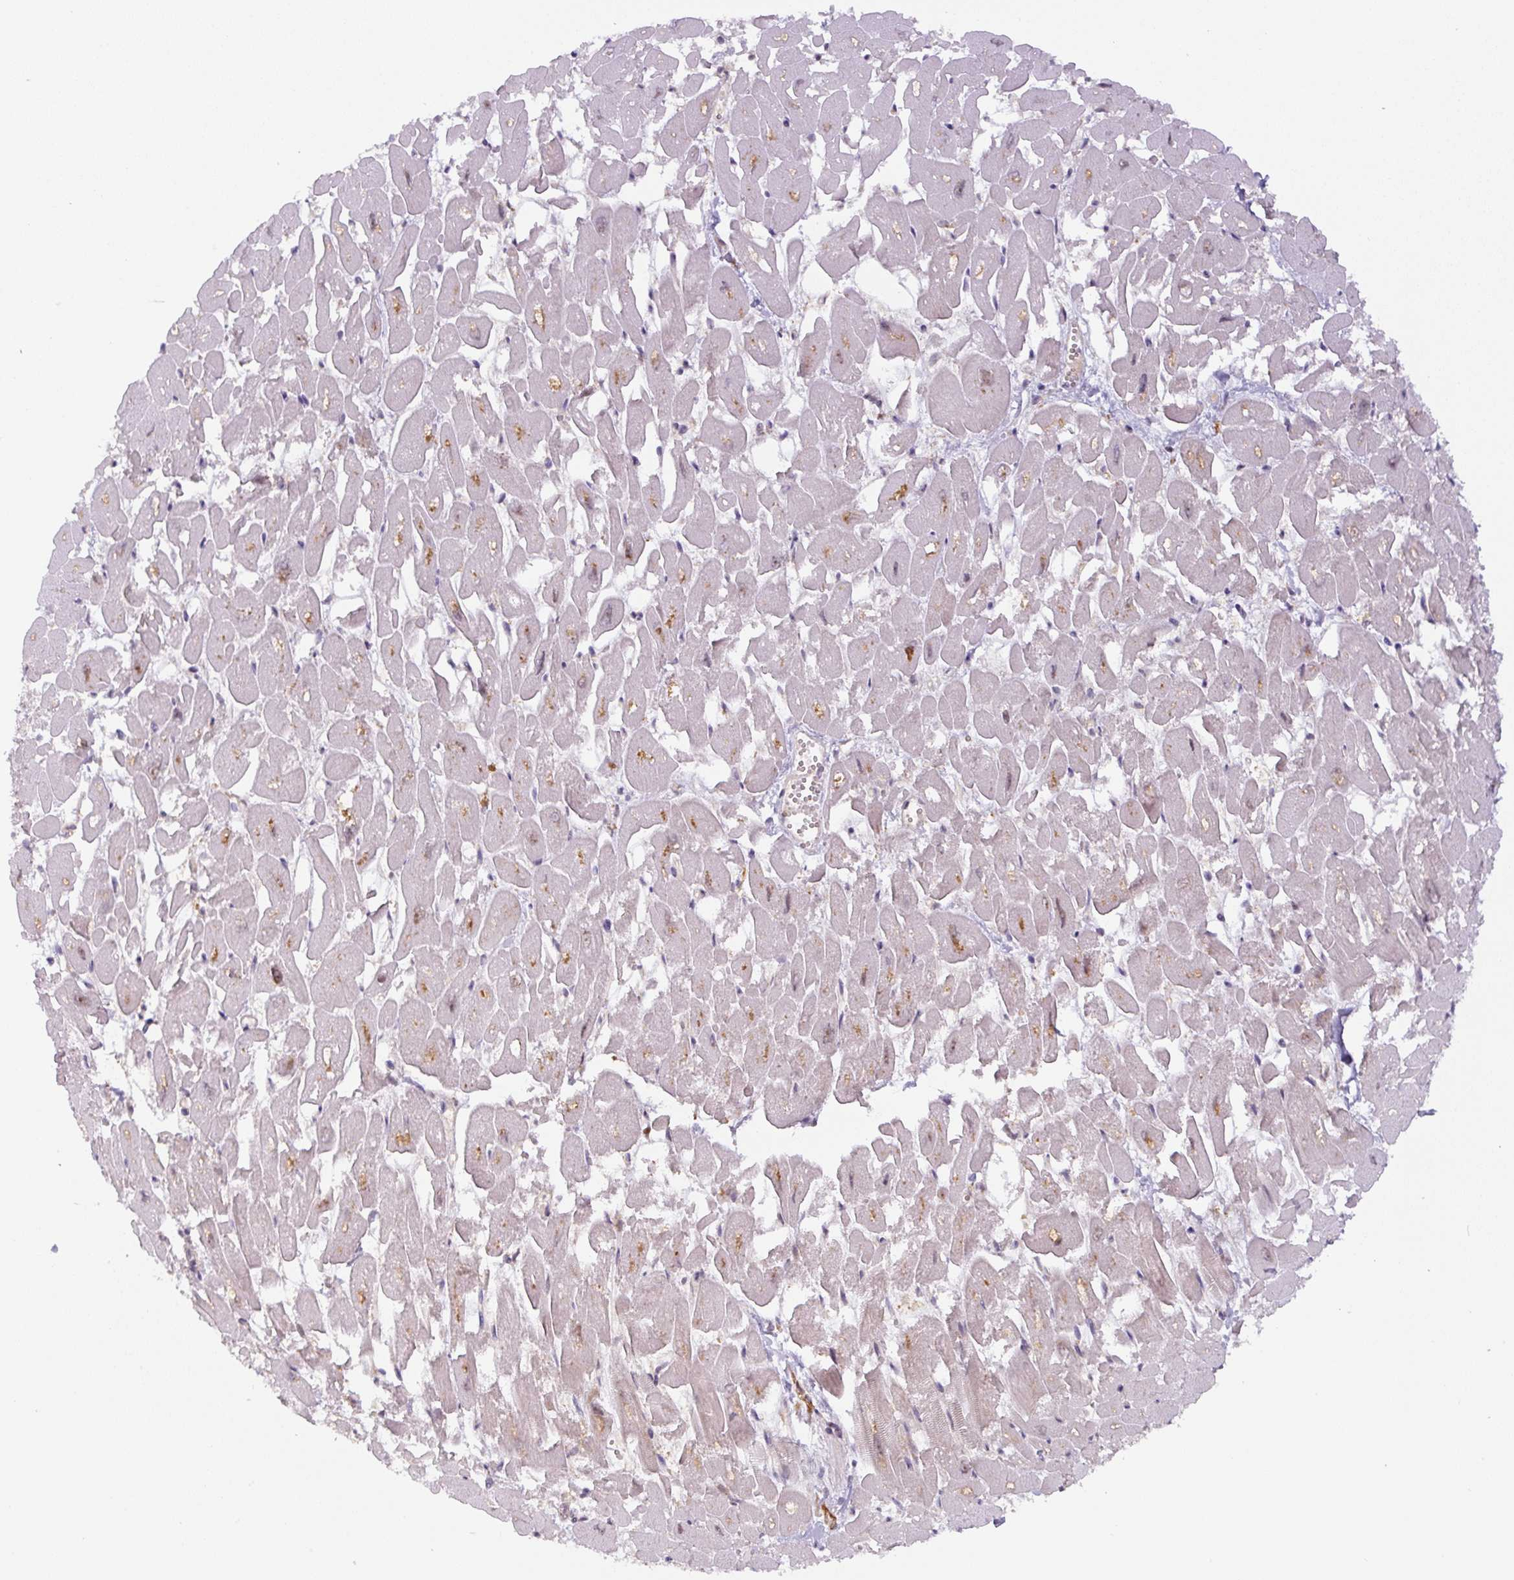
{"staining": {"intensity": "strong", "quantity": "25%-75%", "location": "cytoplasmic/membranous"}, "tissue": "heart muscle", "cell_type": "Cardiomyocytes", "image_type": "normal", "snomed": [{"axis": "morphology", "description": "Normal tissue, NOS"}, {"axis": "topography", "description": "Heart"}], "caption": "This histopathology image shows unremarkable heart muscle stained with IHC to label a protein in brown. The cytoplasmic/membranous of cardiomyocytes show strong positivity for the protein. Nuclei are counter-stained blue.", "gene": "ZSWIM7", "patient": {"sex": "male", "age": 54}}